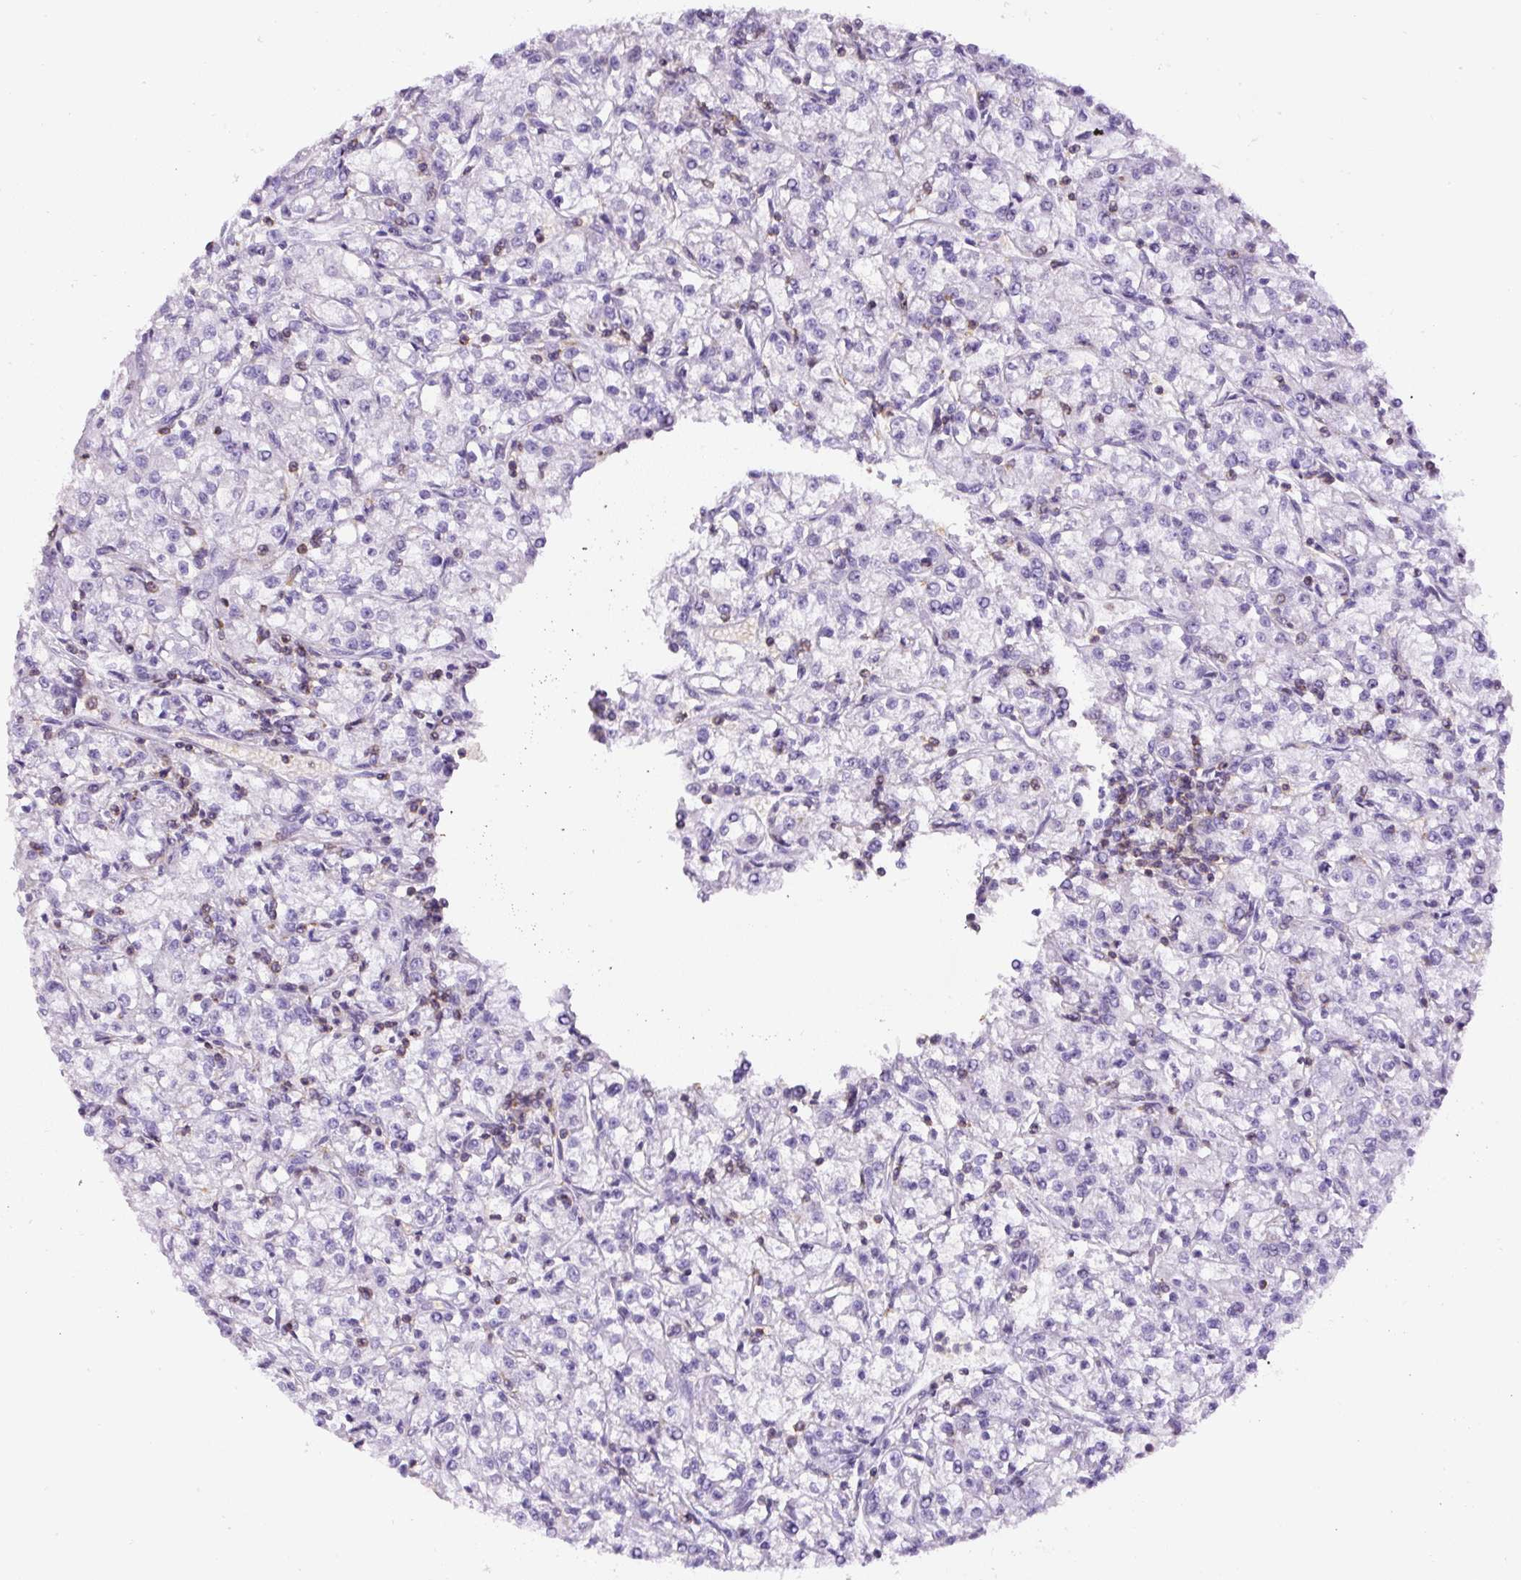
{"staining": {"intensity": "negative", "quantity": "none", "location": "none"}, "tissue": "renal cancer", "cell_type": "Tumor cells", "image_type": "cancer", "snomed": [{"axis": "morphology", "description": "Adenocarcinoma, NOS"}, {"axis": "topography", "description": "Kidney"}], "caption": "Tumor cells show no significant staining in renal adenocarcinoma.", "gene": "FAM228B", "patient": {"sex": "female", "age": 59}}